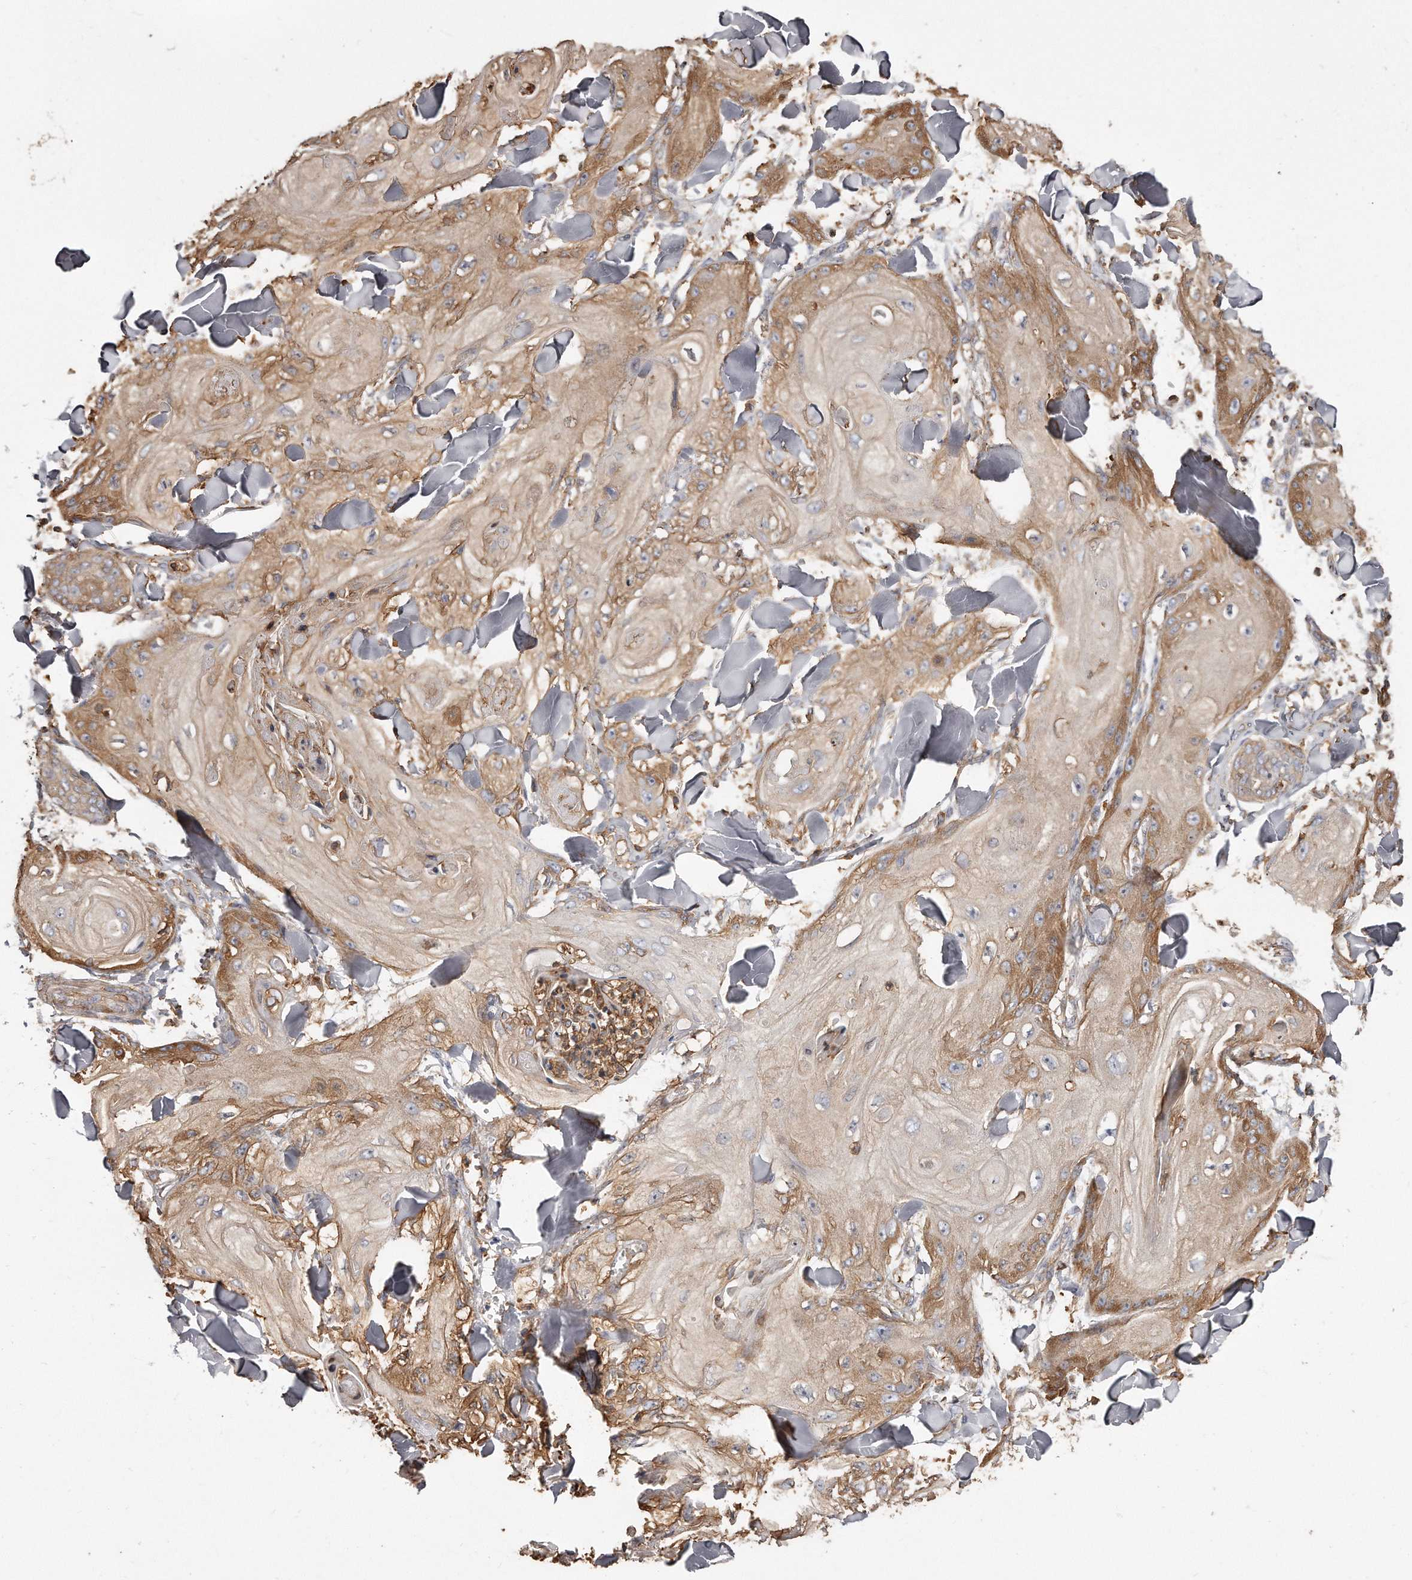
{"staining": {"intensity": "moderate", "quantity": "<25%", "location": "cytoplasmic/membranous"}, "tissue": "skin cancer", "cell_type": "Tumor cells", "image_type": "cancer", "snomed": [{"axis": "morphology", "description": "Squamous cell carcinoma, NOS"}, {"axis": "topography", "description": "Skin"}], "caption": "Skin cancer stained with immunohistochemistry displays moderate cytoplasmic/membranous positivity in approximately <25% of tumor cells.", "gene": "CAP1", "patient": {"sex": "male", "age": 74}}